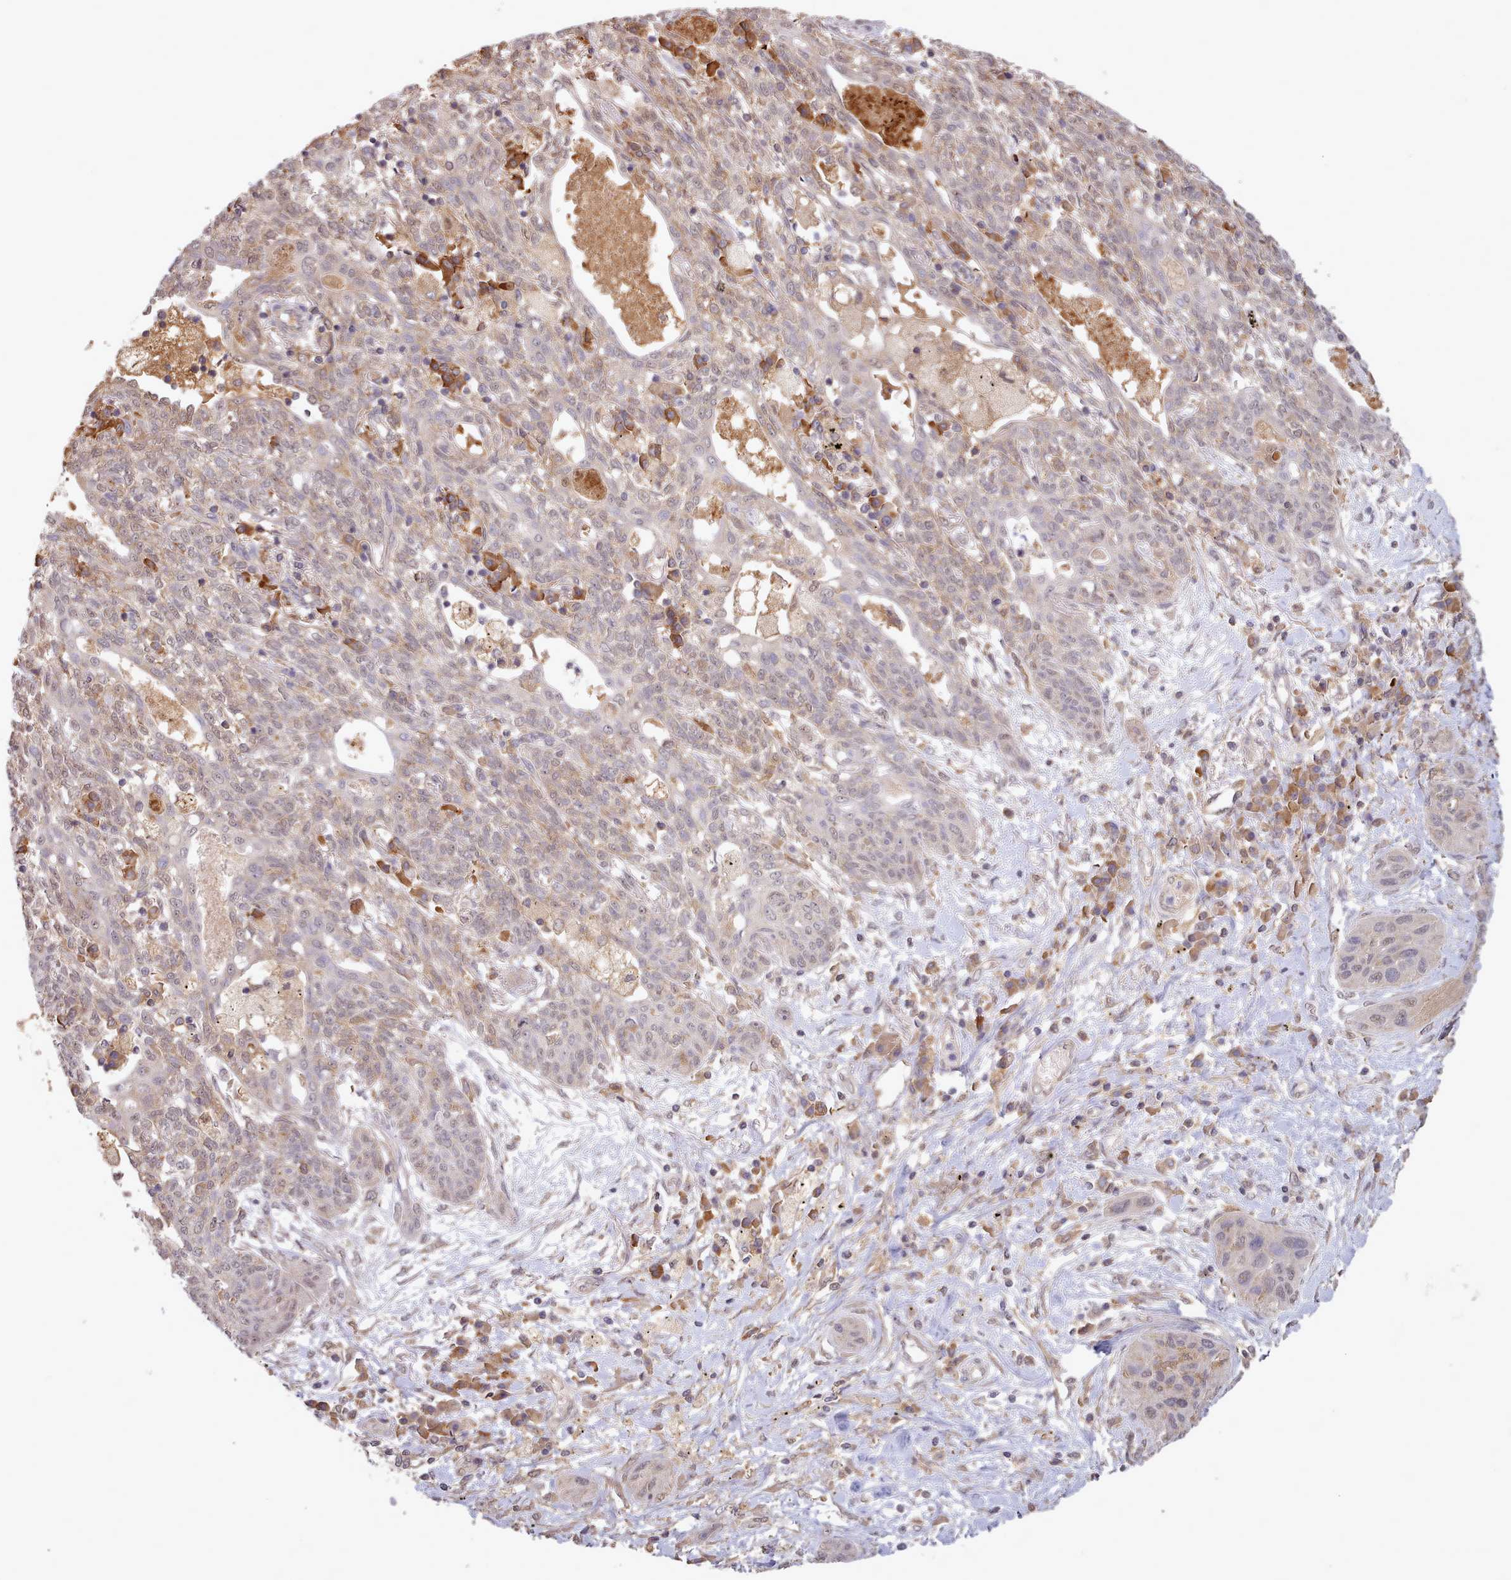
{"staining": {"intensity": "weak", "quantity": "<25%", "location": "nuclear"}, "tissue": "lung cancer", "cell_type": "Tumor cells", "image_type": "cancer", "snomed": [{"axis": "morphology", "description": "Squamous cell carcinoma, NOS"}, {"axis": "topography", "description": "Lung"}], "caption": "Human lung cancer (squamous cell carcinoma) stained for a protein using IHC demonstrates no expression in tumor cells.", "gene": "PIP4P1", "patient": {"sex": "female", "age": 70}}